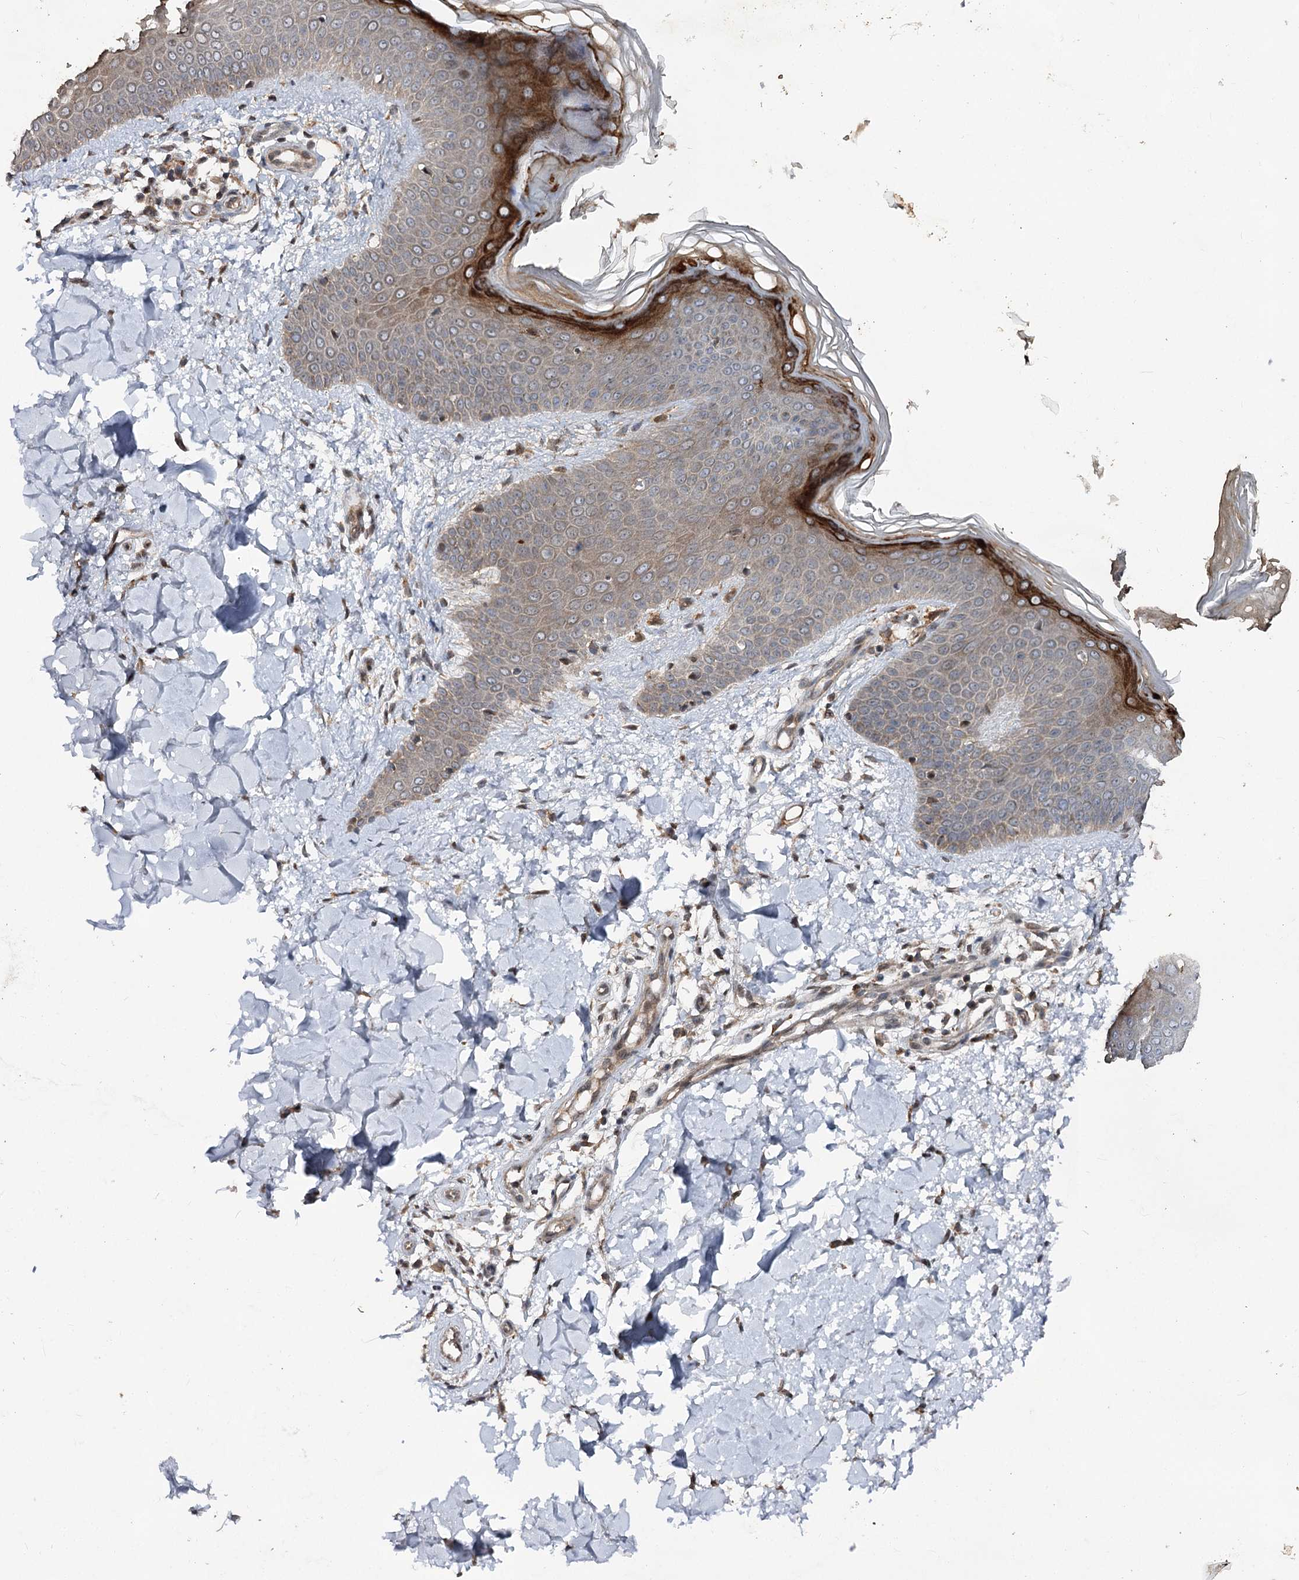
{"staining": {"intensity": "weak", "quantity": ">75%", "location": "cytoplasmic/membranous"}, "tissue": "skin", "cell_type": "Fibroblasts", "image_type": "normal", "snomed": [{"axis": "morphology", "description": "Normal tissue, NOS"}, {"axis": "topography", "description": "Skin"}], "caption": "Immunohistochemistry (IHC) histopathology image of unremarkable human skin stained for a protein (brown), which exhibits low levels of weak cytoplasmic/membranous staining in approximately >75% of fibroblasts.", "gene": "MSANTD2", "patient": {"sex": "male", "age": 36}}